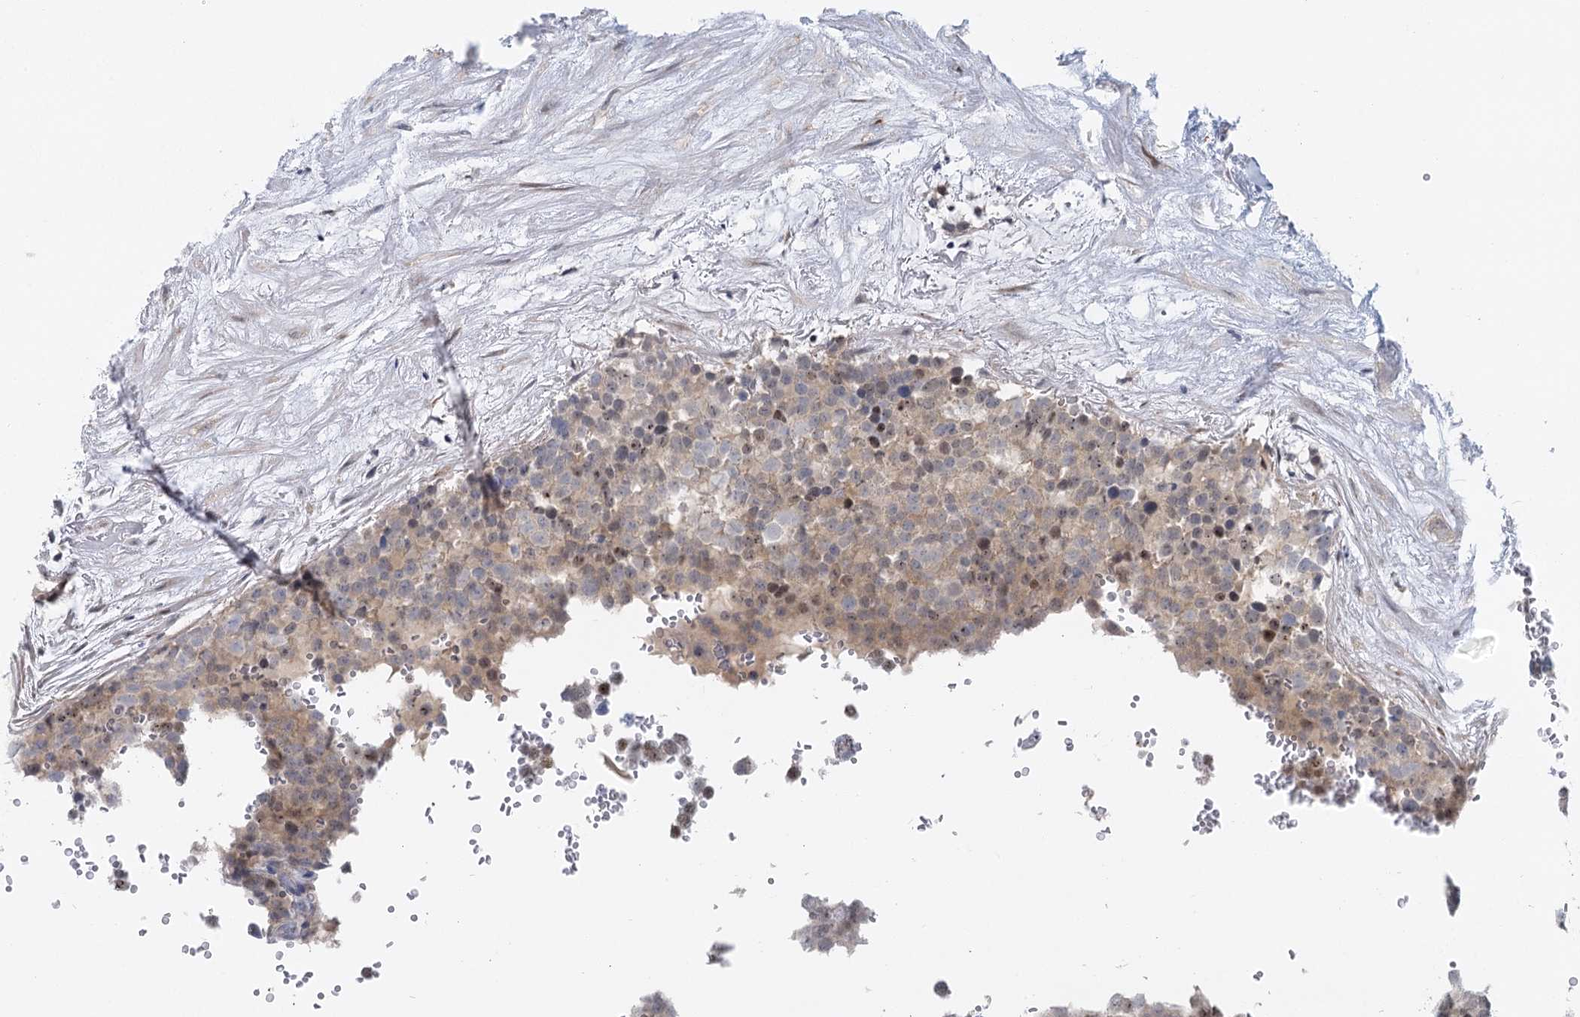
{"staining": {"intensity": "moderate", "quantity": "25%-75%", "location": "nuclear"}, "tissue": "testis cancer", "cell_type": "Tumor cells", "image_type": "cancer", "snomed": [{"axis": "morphology", "description": "Seminoma, NOS"}, {"axis": "topography", "description": "Testis"}], "caption": "Immunohistochemistry image of neoplastic tissue: testis cancer stained using IHC exhibits medium levels of moderate protein expression localized specifically in the nuclear of tumor cells, appearing as a nuclear brown color.", "gene": "IL11RA", "patient": {"sex": "male", "age": 71}}